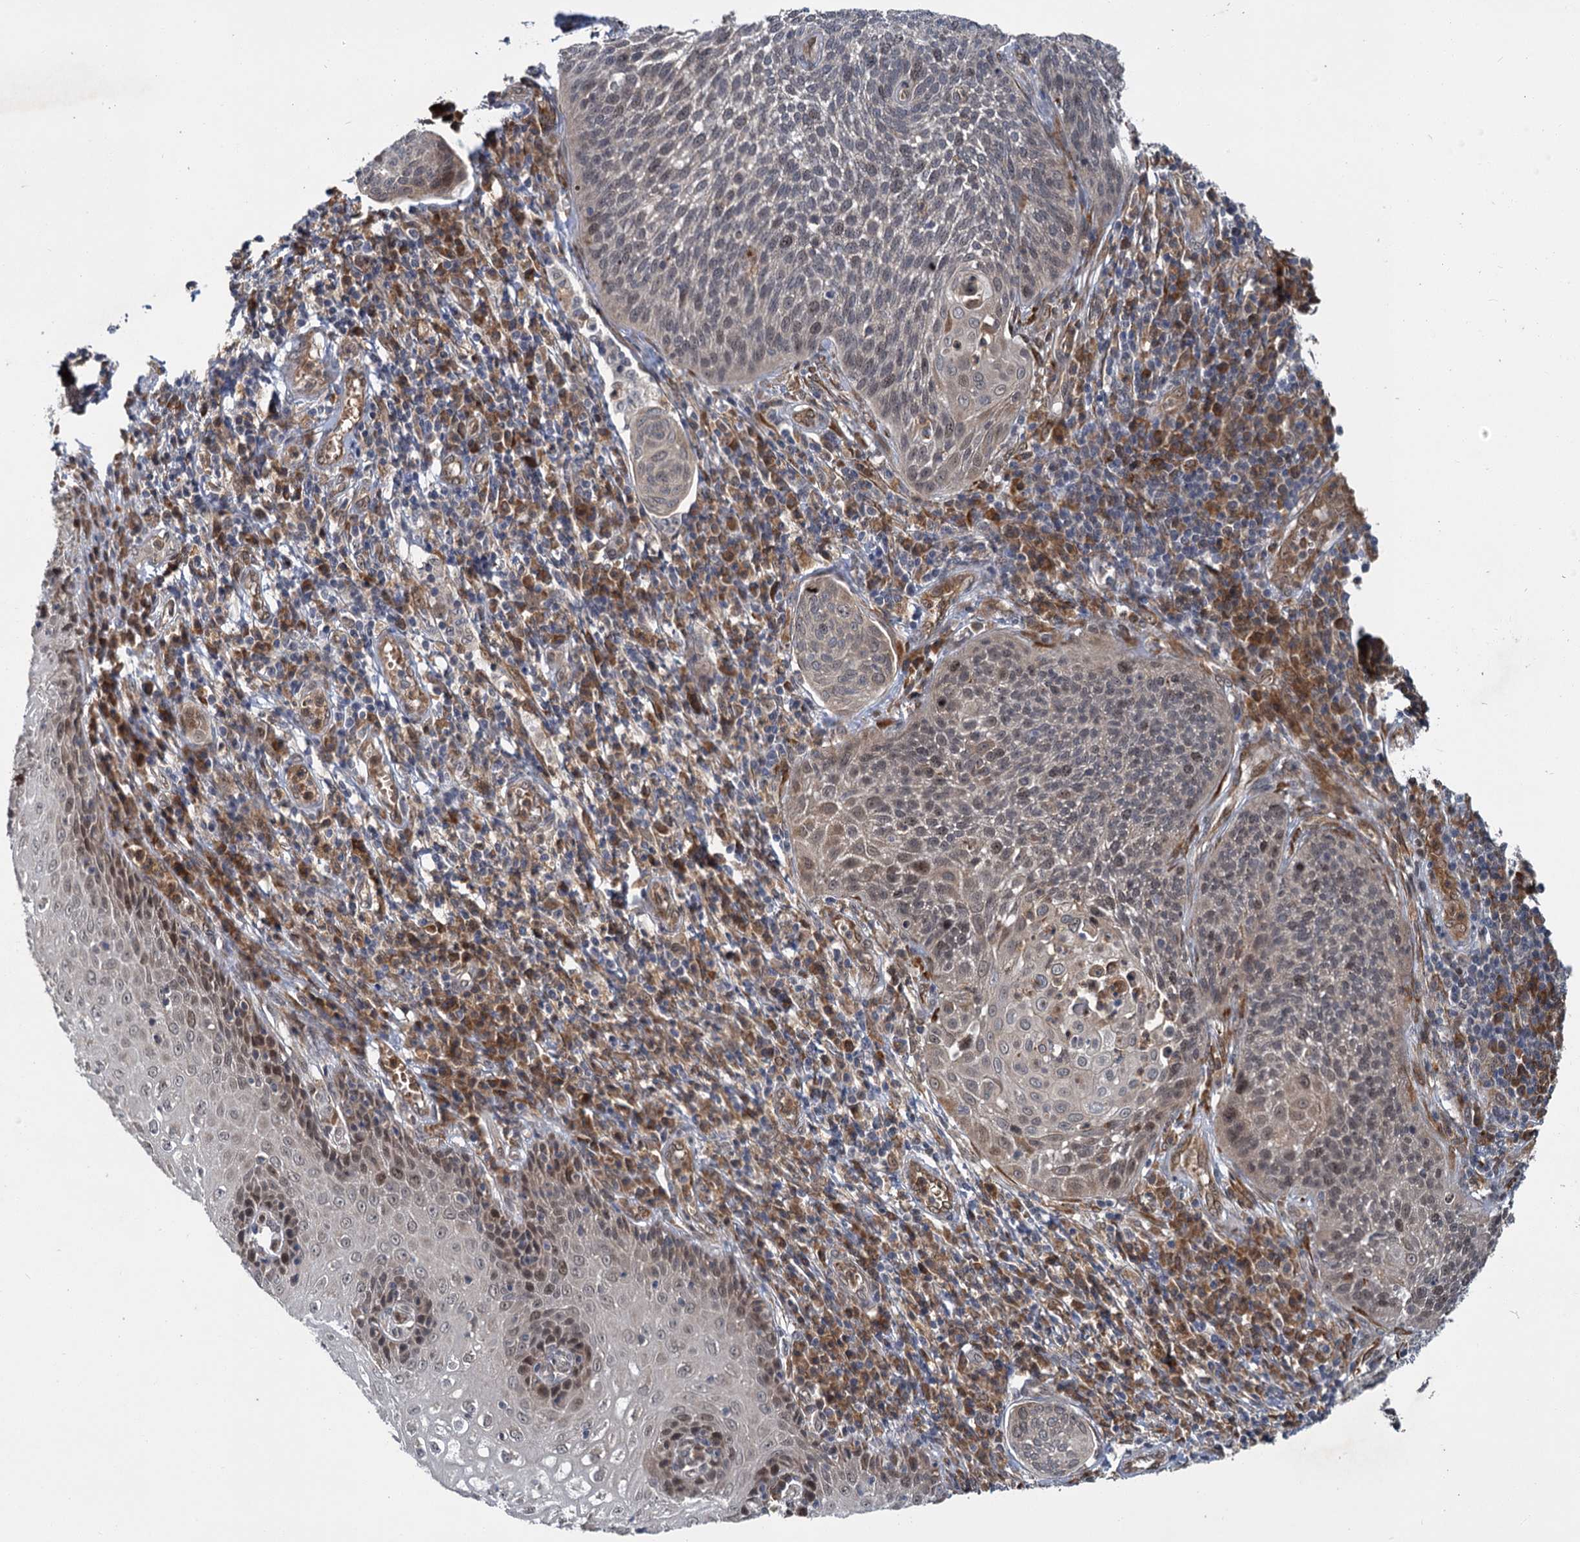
{"staining": {"intensity": "weak", "quantity": "<25%", "location": "cytoplasmic/membranous,nuclear"}, "tissue": "cervical cancer", "cell_type": "Tumor cells", "image_type": "cancer", "snomed": [{"axis": "morphology", "description": "Squamous cell carcinoma, NOS"}, {"axis": "topography", "description": "Cervix"}], "caption": "Tumor cells show no significant protein expression in cervical squamous cell carcinoma.", "gene": "APBA2", "patient": {"sex": "female", "age": 34}}